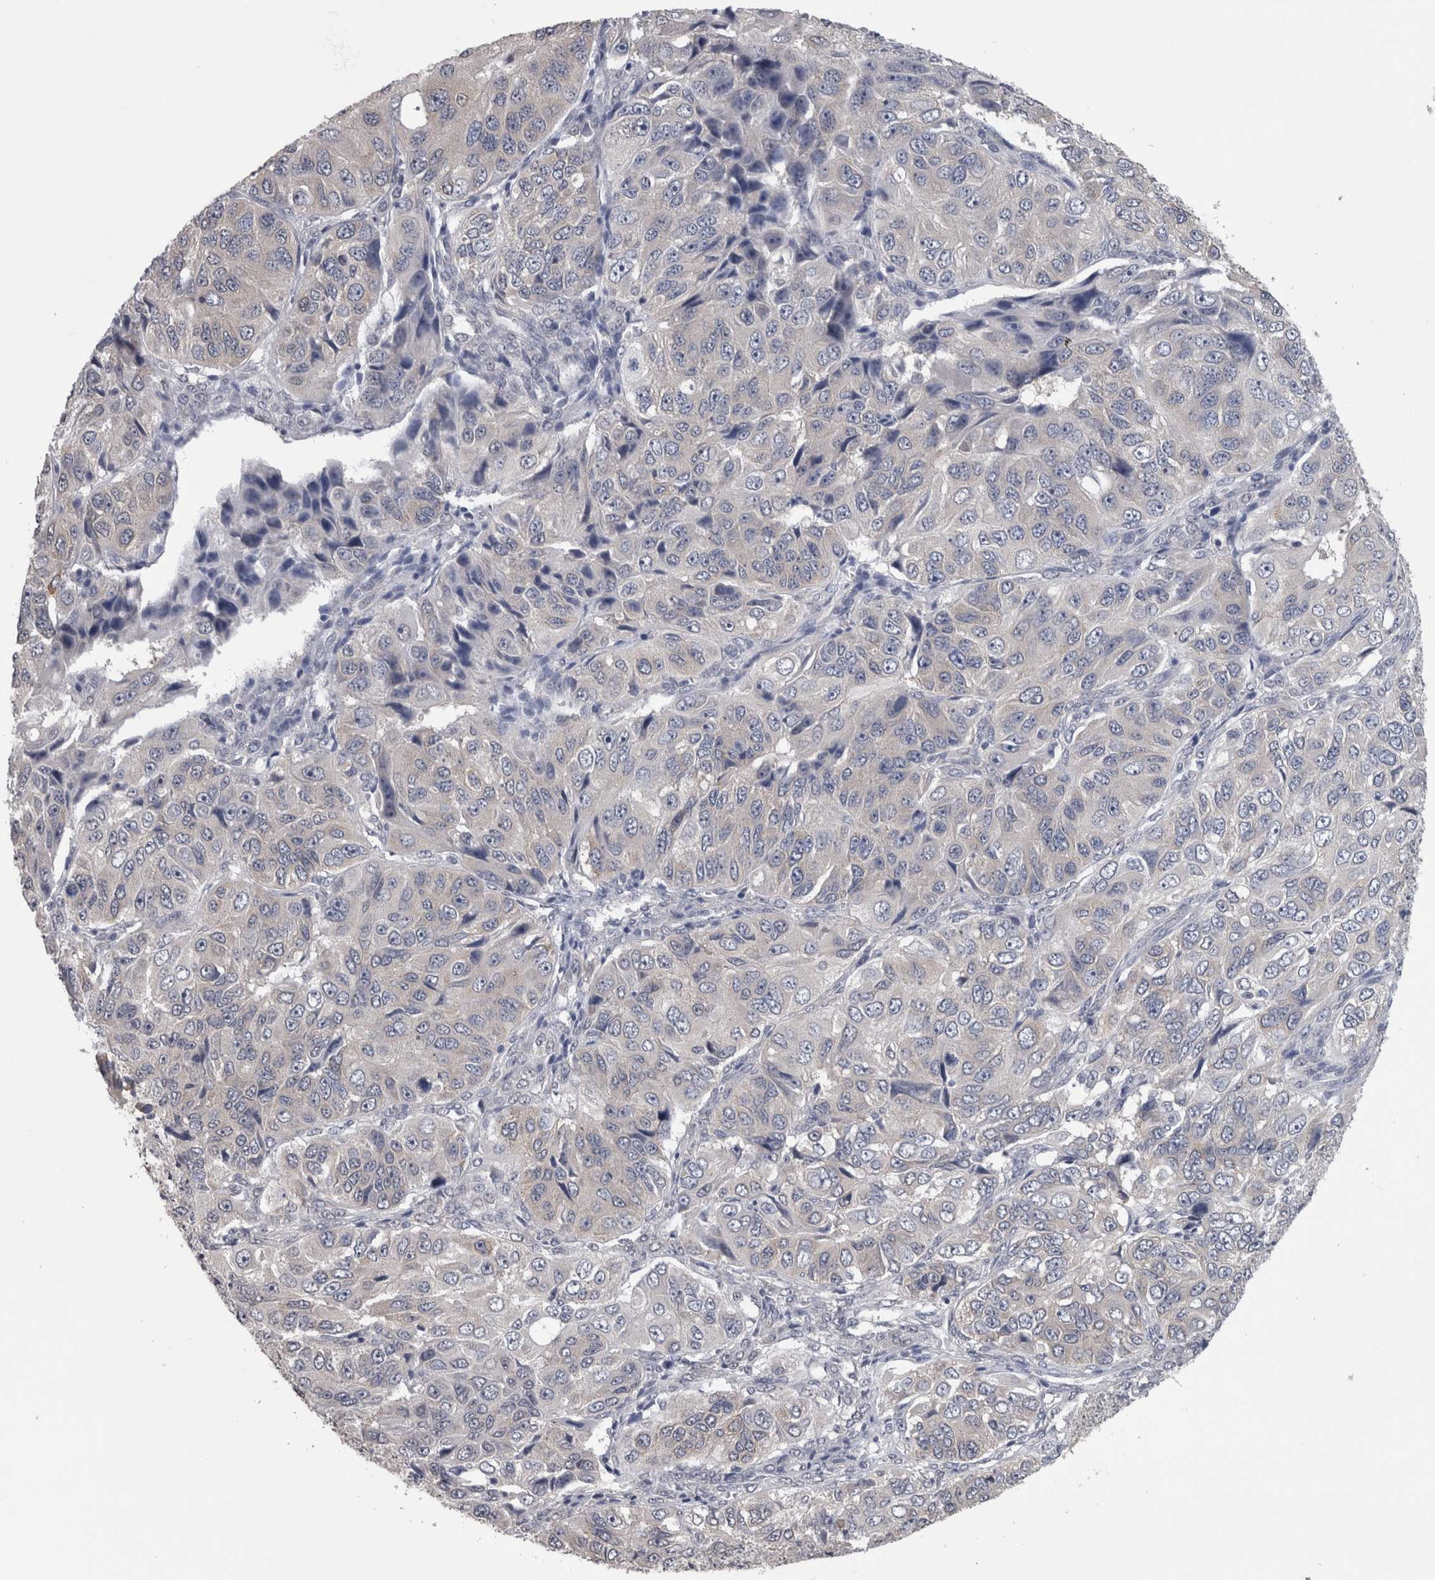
{"staining": {"intensity": "negative", "quantity": "none", "location": "none"}, "tissue": "ovarian cancer", "cell_type": "Tumor cells", "image_type": "cancer", "snomed": [{"axis": "morphology", "description": "Carcinoma, endometroid"}, {"axis": "topography", "description": "Ovary"}], "caption": "This is an IHC micrograph of endometroid carcinoma (ovarian). There is no positivity in tumor cells.", "gene": "DDX6", "patient": {"sex": "female", "age": 51}}